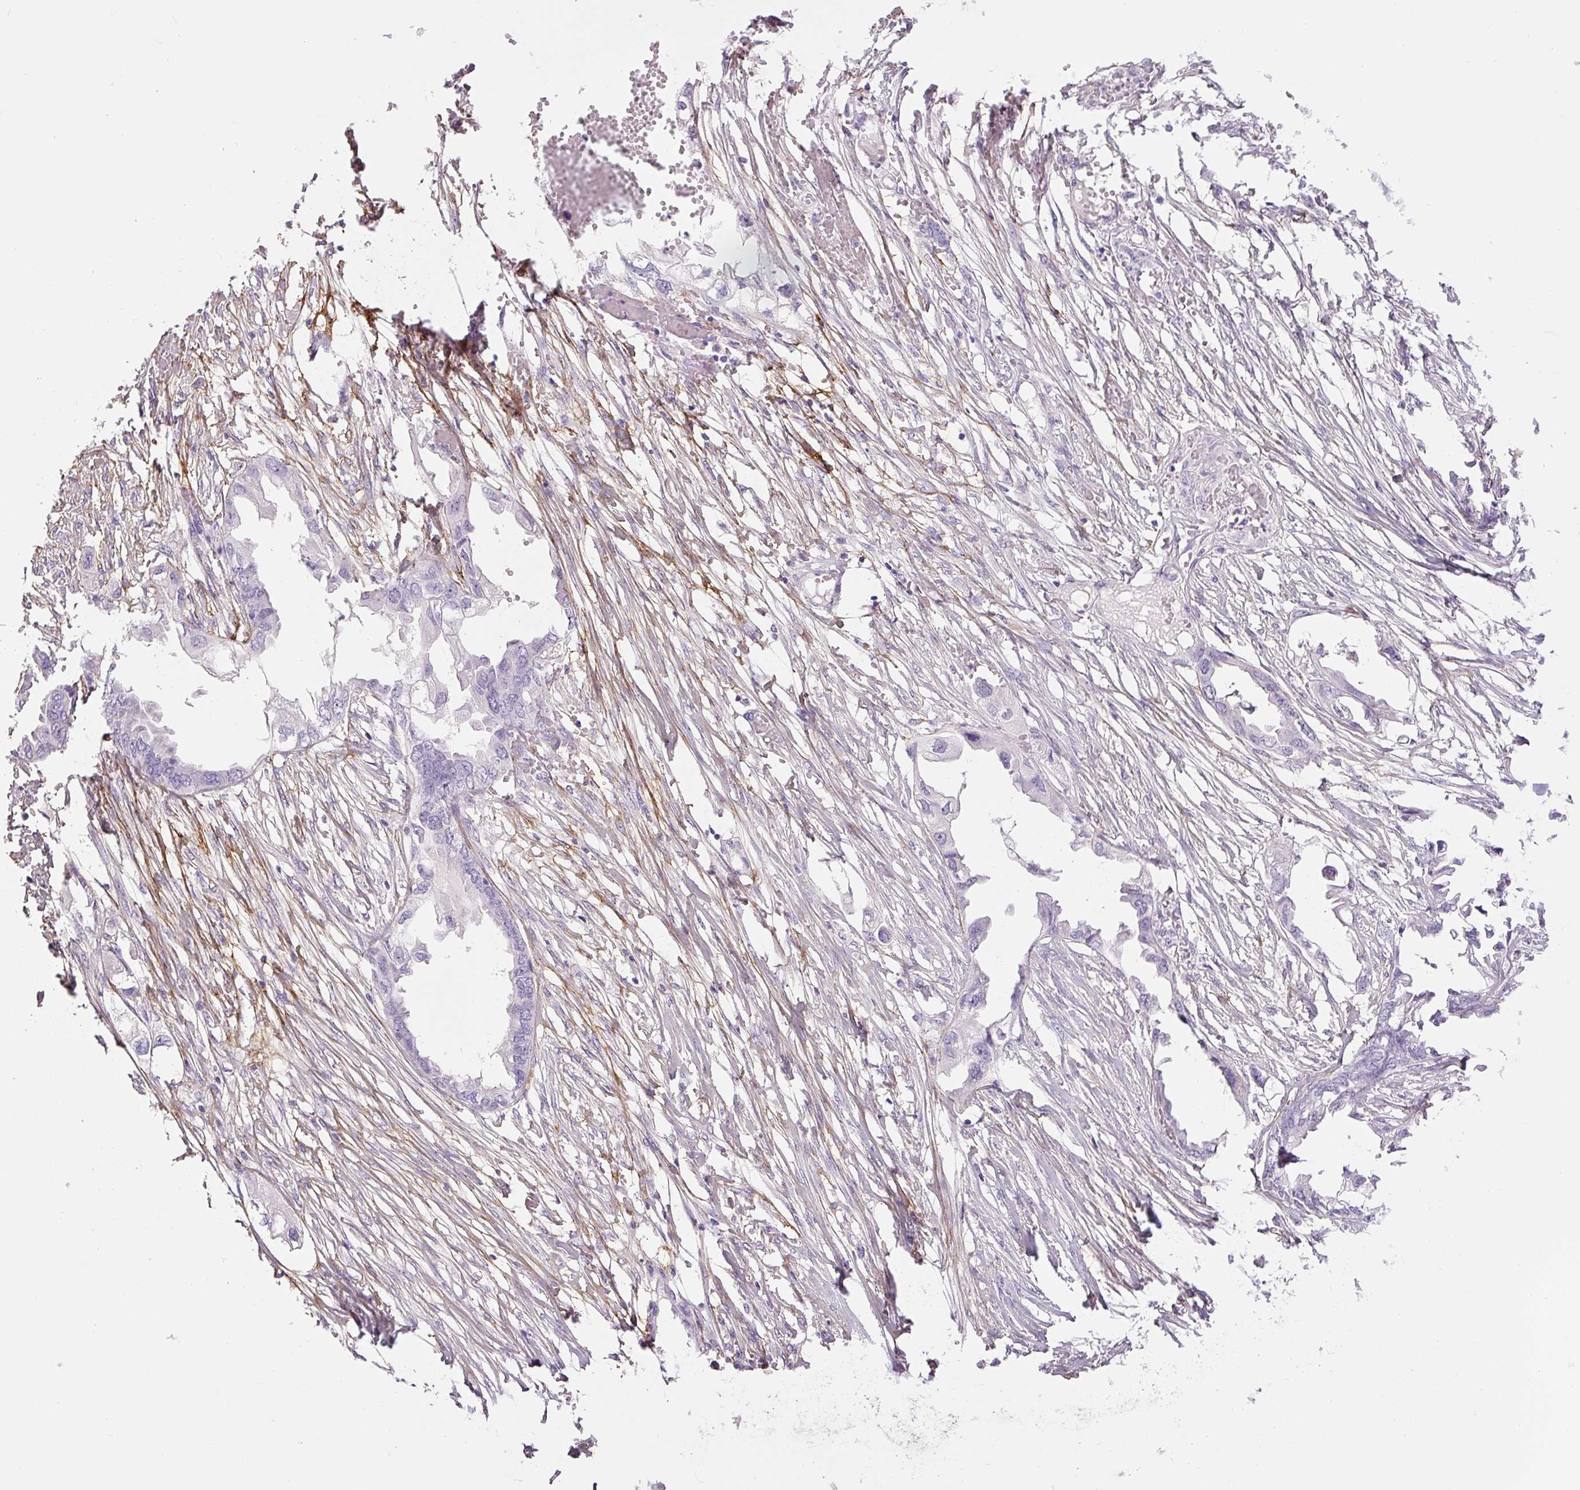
{"staining": {"intensity": "negative", "quantity": "none", "location": "none"}, "tissue": "endometrial cancer", "cell_type": "Tumor cells", "image_type": "cancer", "snomed": [{"axis": "morphology", "description": "Adenocarcinoma, NOS"}, {"axis": "morphology", "description": "Adenocarcinoma, metastatic, NOS"}, {"axis": "topography", "description": "Adipose tissue"}, {"axis": "topography", "description": "Endometrium"}], "caption": "An immunohistochemistry image of adenocarcinoma (endometrial) is shown. There is no staining in tumor cells of adenocarcinoma (endometrial).", "gene": "FBN1", "patient": {"sex": "female", "age": 67}}